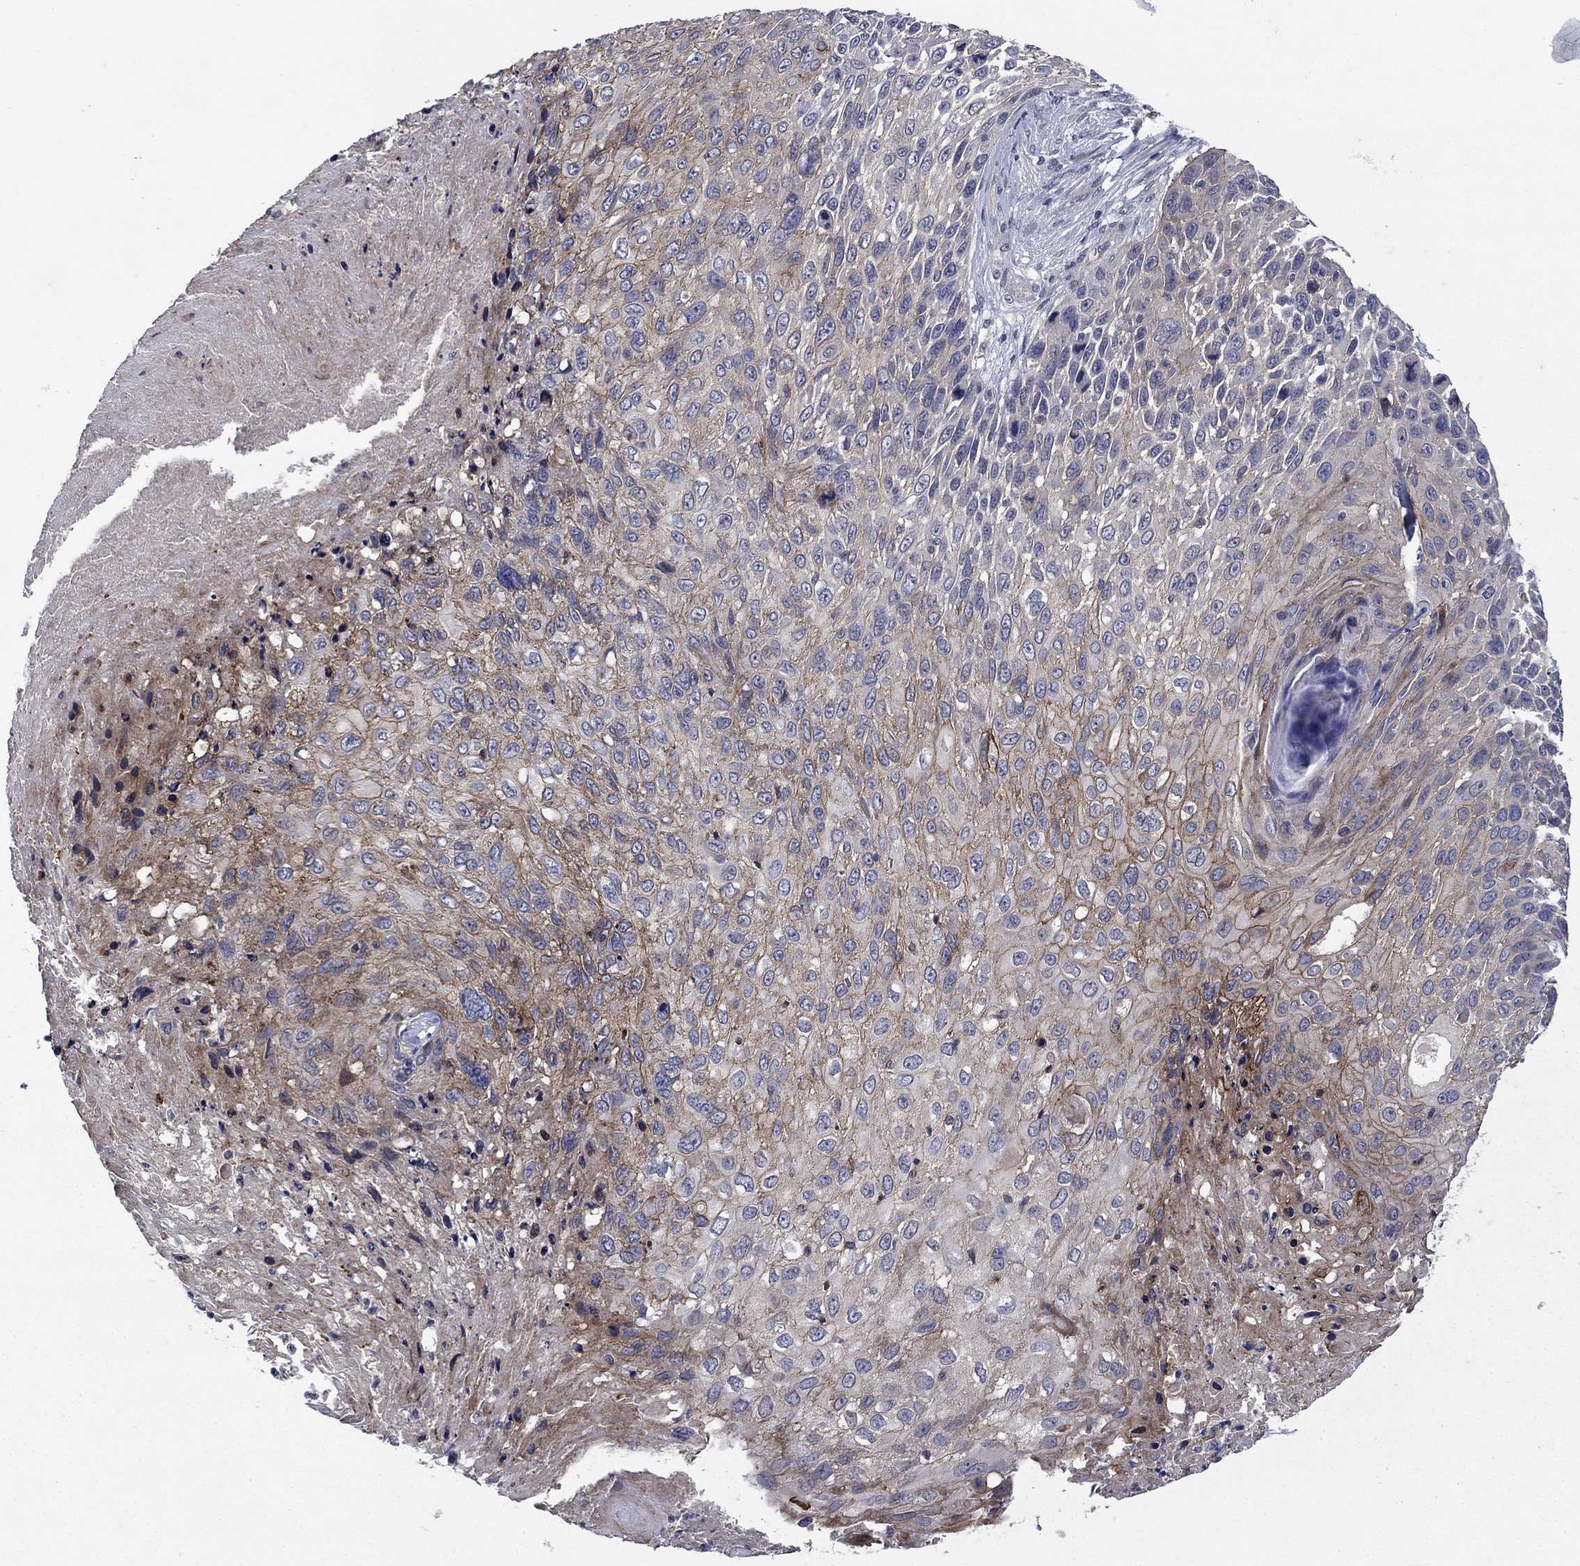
{"staining": {"intensity": "moderate", "quantity": "25%-75%", "location": "cytoplasmic/membranous"}, "tissue": "skin cancer", "cell_type": "Tumor cells", "image_type": "cancer", "snomed": [{"axis": "morphology", "description": "Squamous cell carcinoma, NOS"}, {"axis": "topography", "description": "Skin"}], "caption": "Skin squamous cell carcinoma stained with immunohistochemistry displays moderate cytoplasmic/membranous expression in about 25%-75% of tumor cells.", "gene": "SLC7A1", "patient": {"sex": "male", "age": 92}}